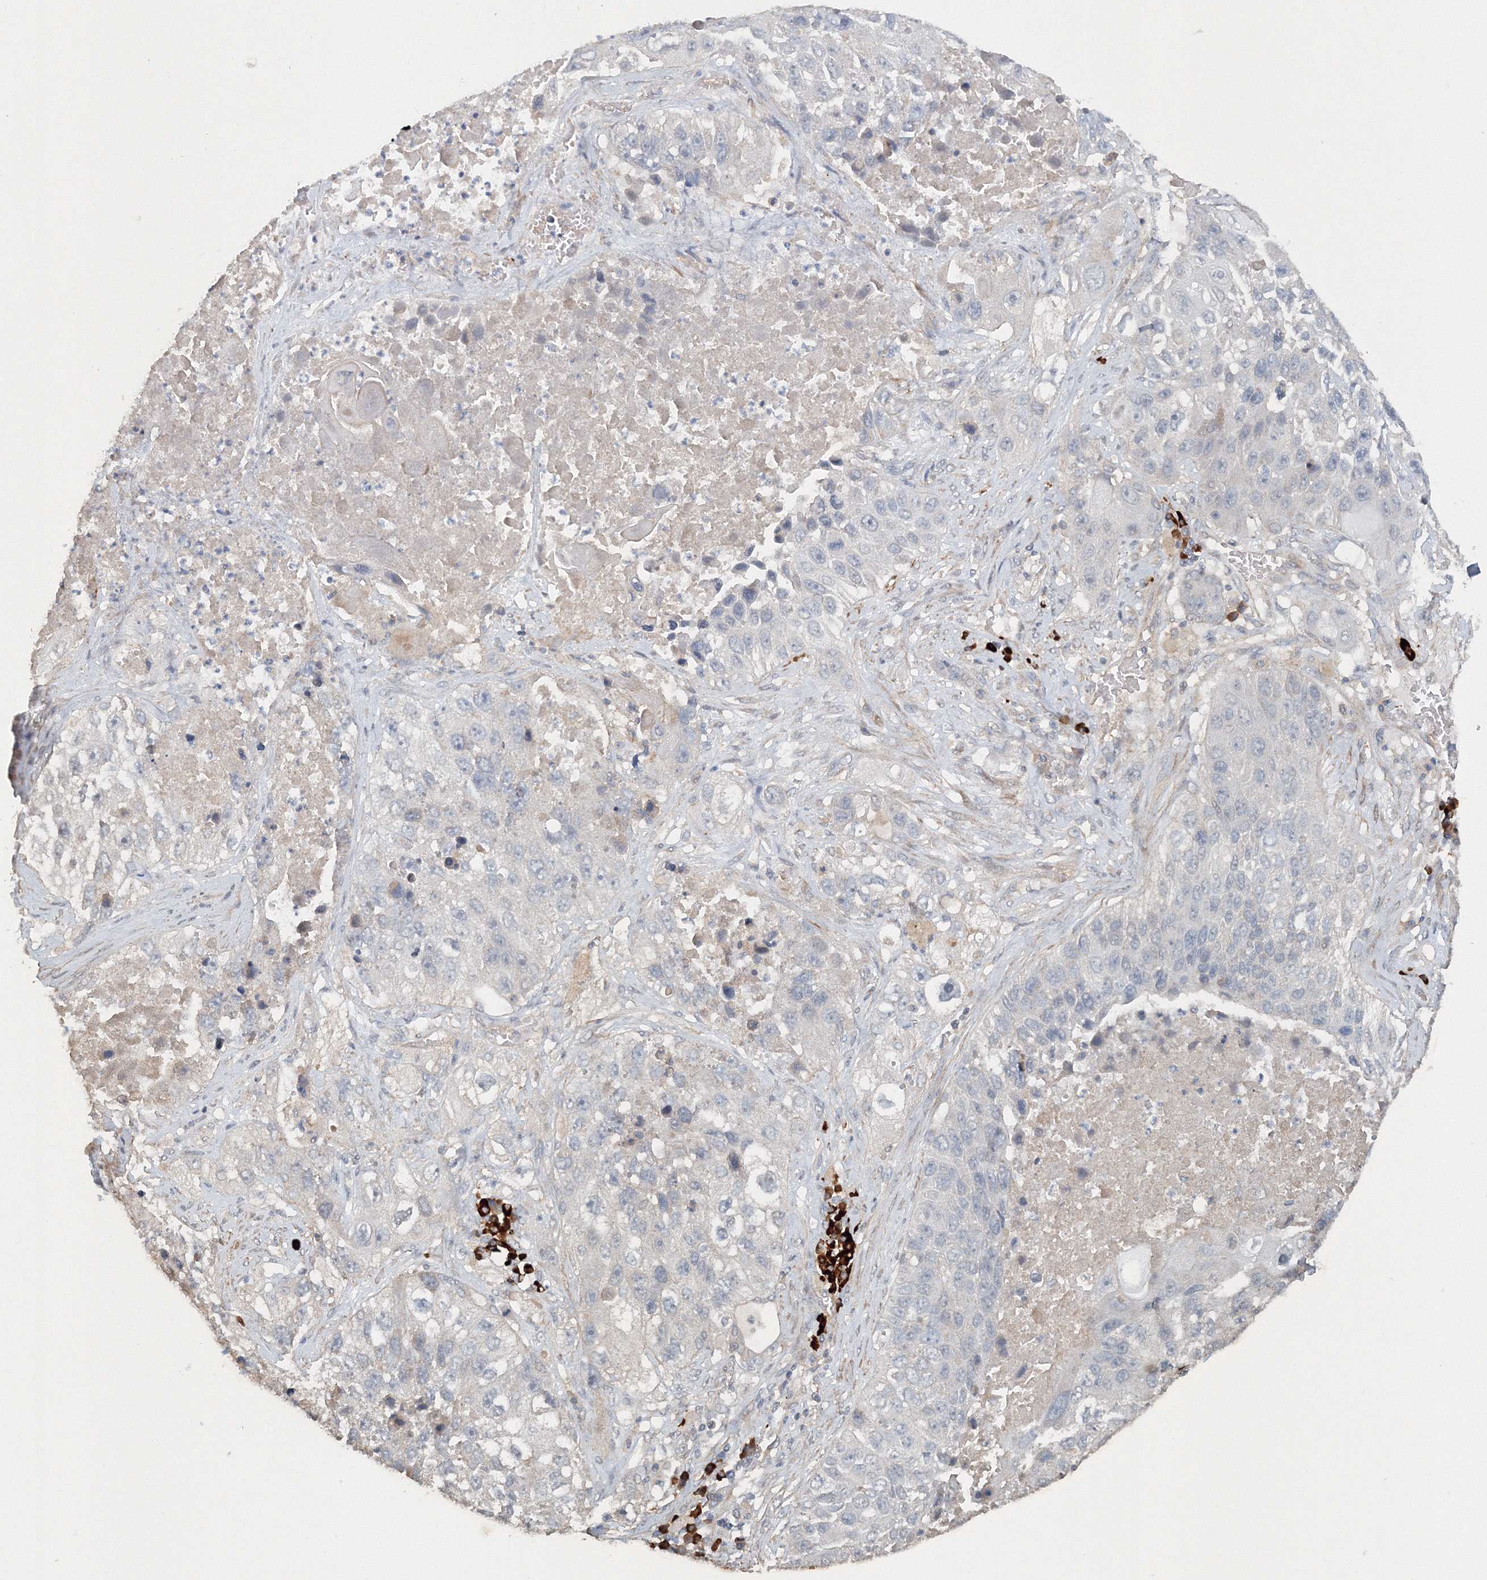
{"staining": {"intensity": "negative", "quantity": "none", "location": "none"}, "tissue": "lung cancer", "cell_type": "Tumor cells", "image_type": "cancer", "snomed": [{"axis": "morphology", "description": "Squamous cell carcinoma, NOS"}, {"axis": "topography", "description": "Lung"}], "caption": "Human lung cancer (squamous cell carcinoma) stained for a protein using immunohistochemistry displays no expression in tumor cells.", "gene": "NALF2", "patient": {"sex": "male", "age": 61}}